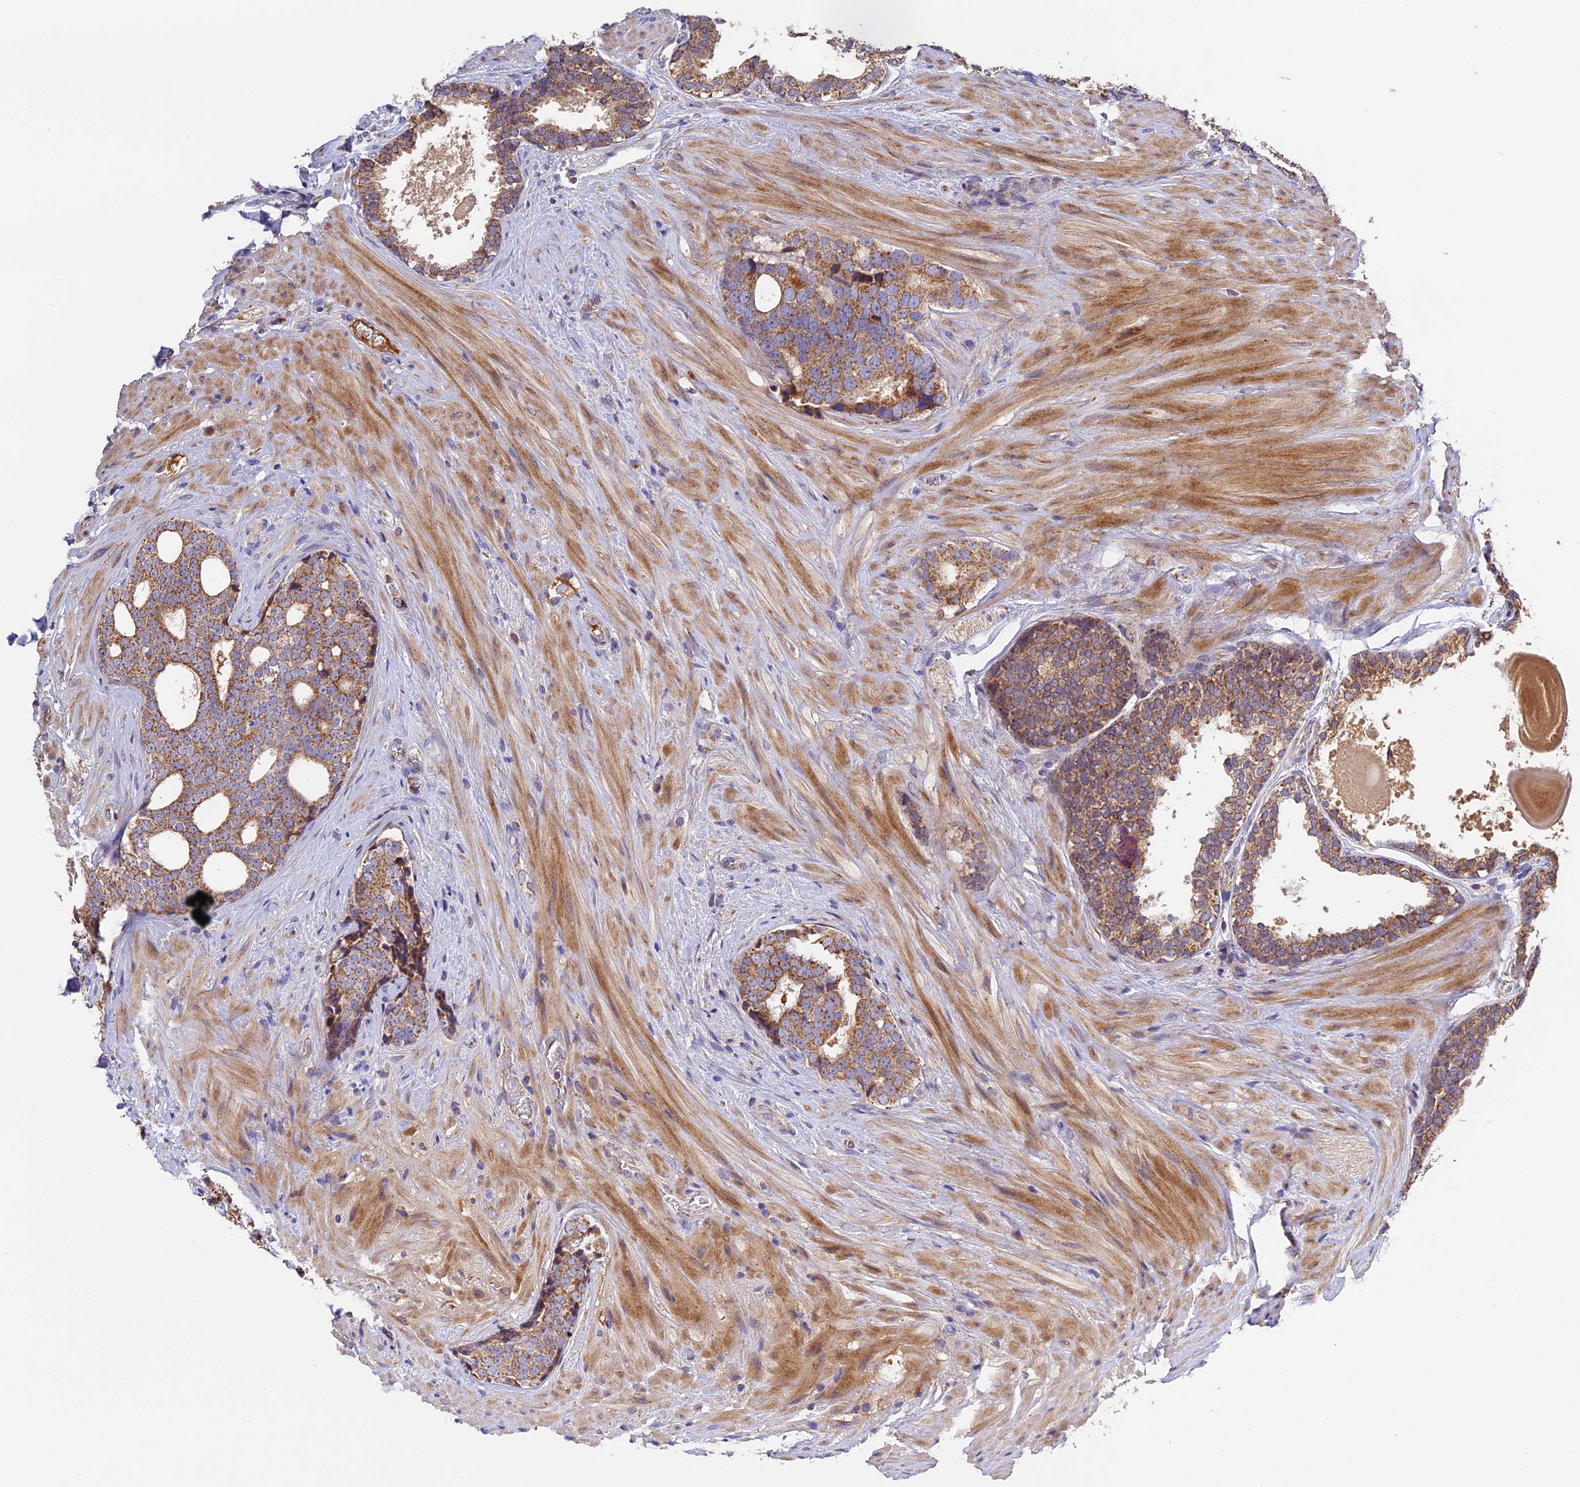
{"staining": {"intensity": "moderate", "quantity": ">75%", "location": "cytoplasmic/membranous"}, "tissue": "prostate cancer", "cell_type": "Tumor cells", "image_type": "cancer", "snomed": [{"axis": "morphology", "description": "Adenocarcinoma, High grade"}, {"axis": "topography", "description": "Prostate"}], "caption": "Prostate cancer (adenocarcinoma (high-grade)) tissue demonstrates moderate cytoplasmic/membranous staining in about >75% of tumor cells, visualized by immunohistochemistry.", "gene": "OCEL1", "patient": {"sex": "male", "age": 56}}